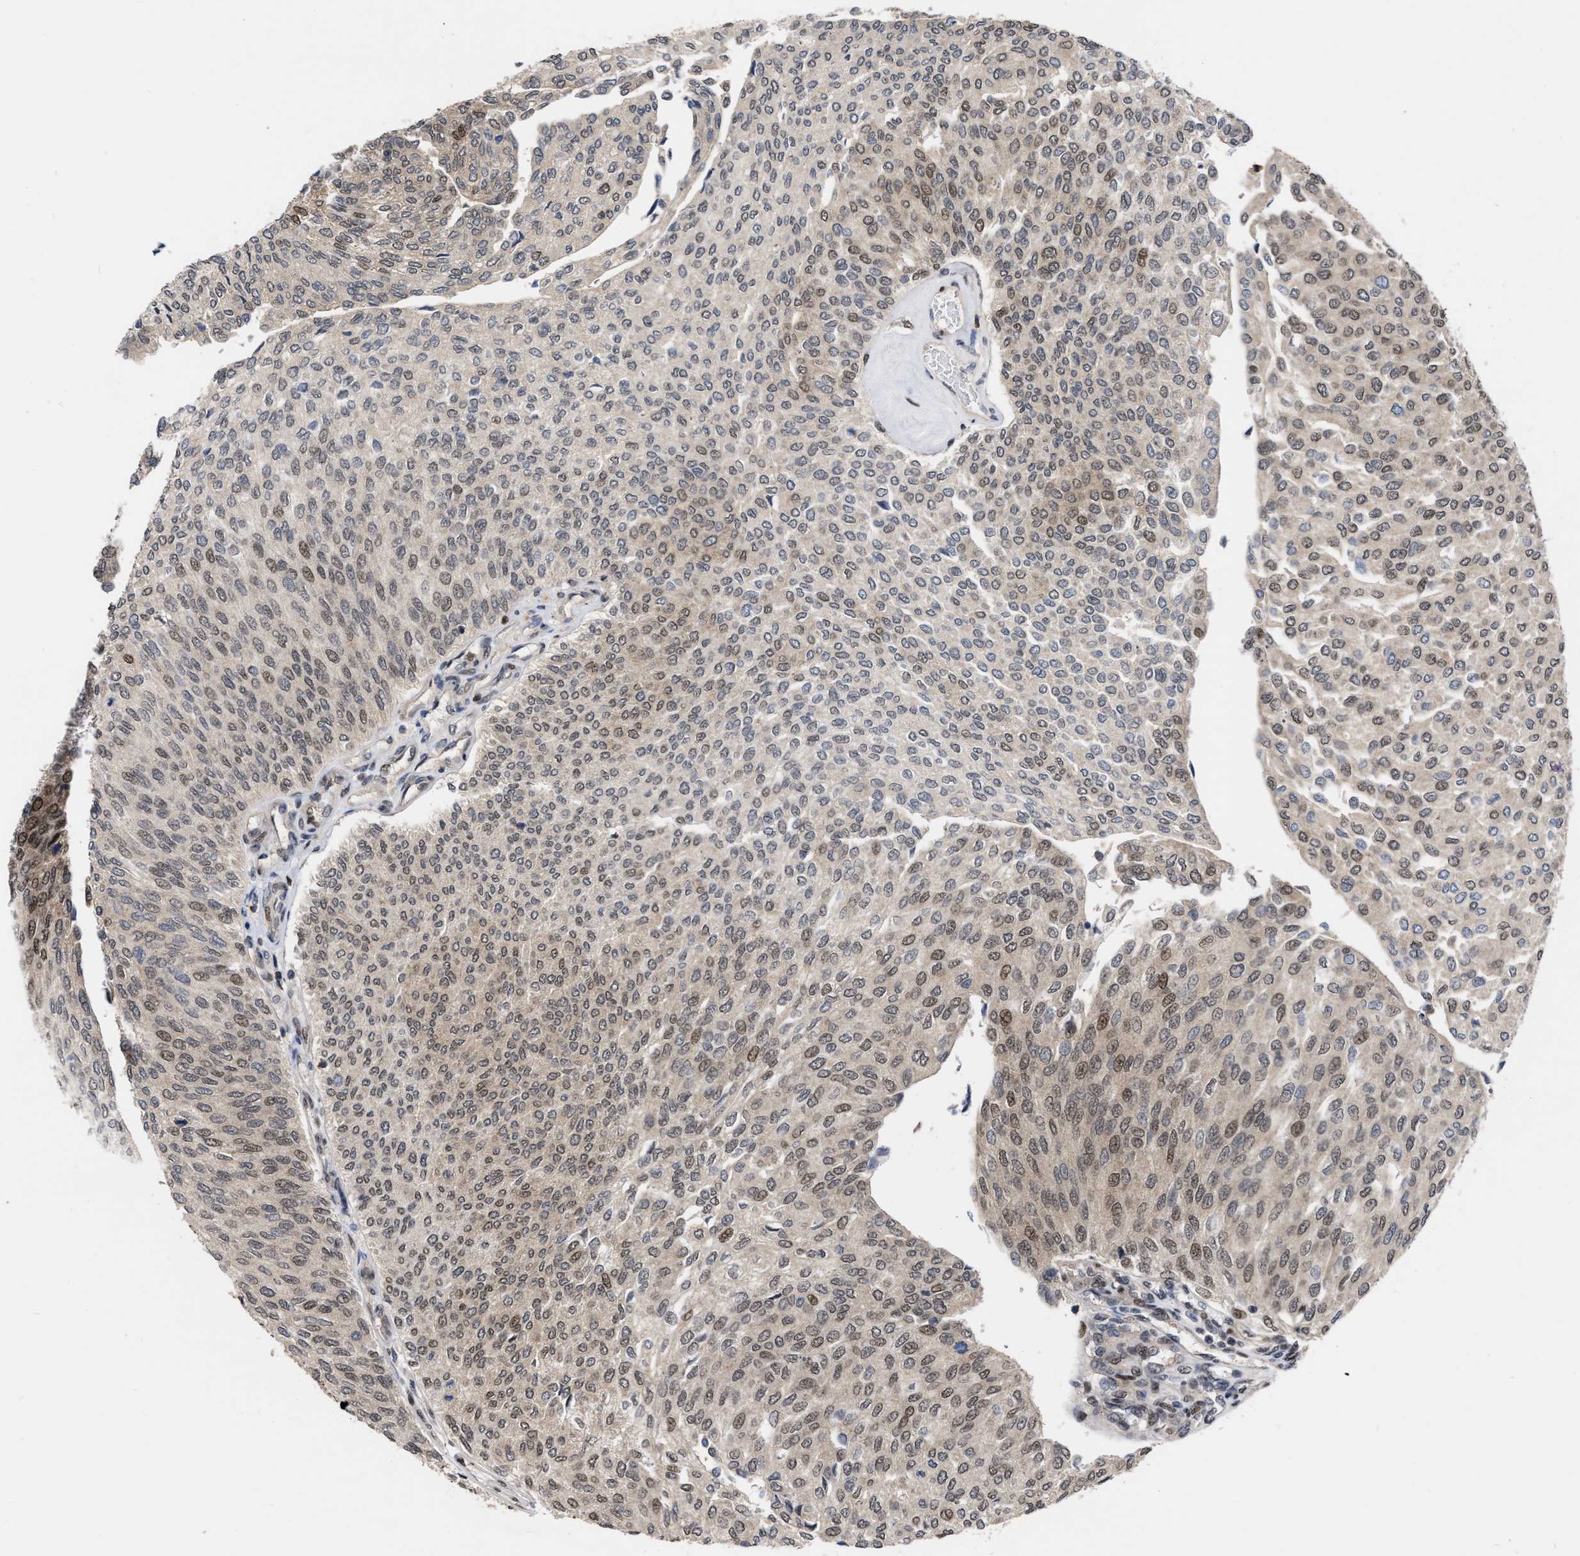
{"staining": {"intensity": "moderate", "quantity": "<25%", "location": "cytoplasmic/membranous,nuclear"}, "tissue": "urothelial cancer", "cell_type": "Tumor cells", "image_type": "cancer", "snomed": [{"axis": "morphology", "description": "Urothelial carcinoma, Low grade"}, {"axis": "topography", "description": "Urinary bladder"}], "caption": "Tumor cells exhibit low levels of moderate cytoplasmic/membranous and nuclear staining in approximately <25% of cells in human urothelial cancer. (brown staining indicates protein expression, while blue staining denotes nuclei).", "gene": "MDM4", "patient": {"sex": "female", "age": 79}}